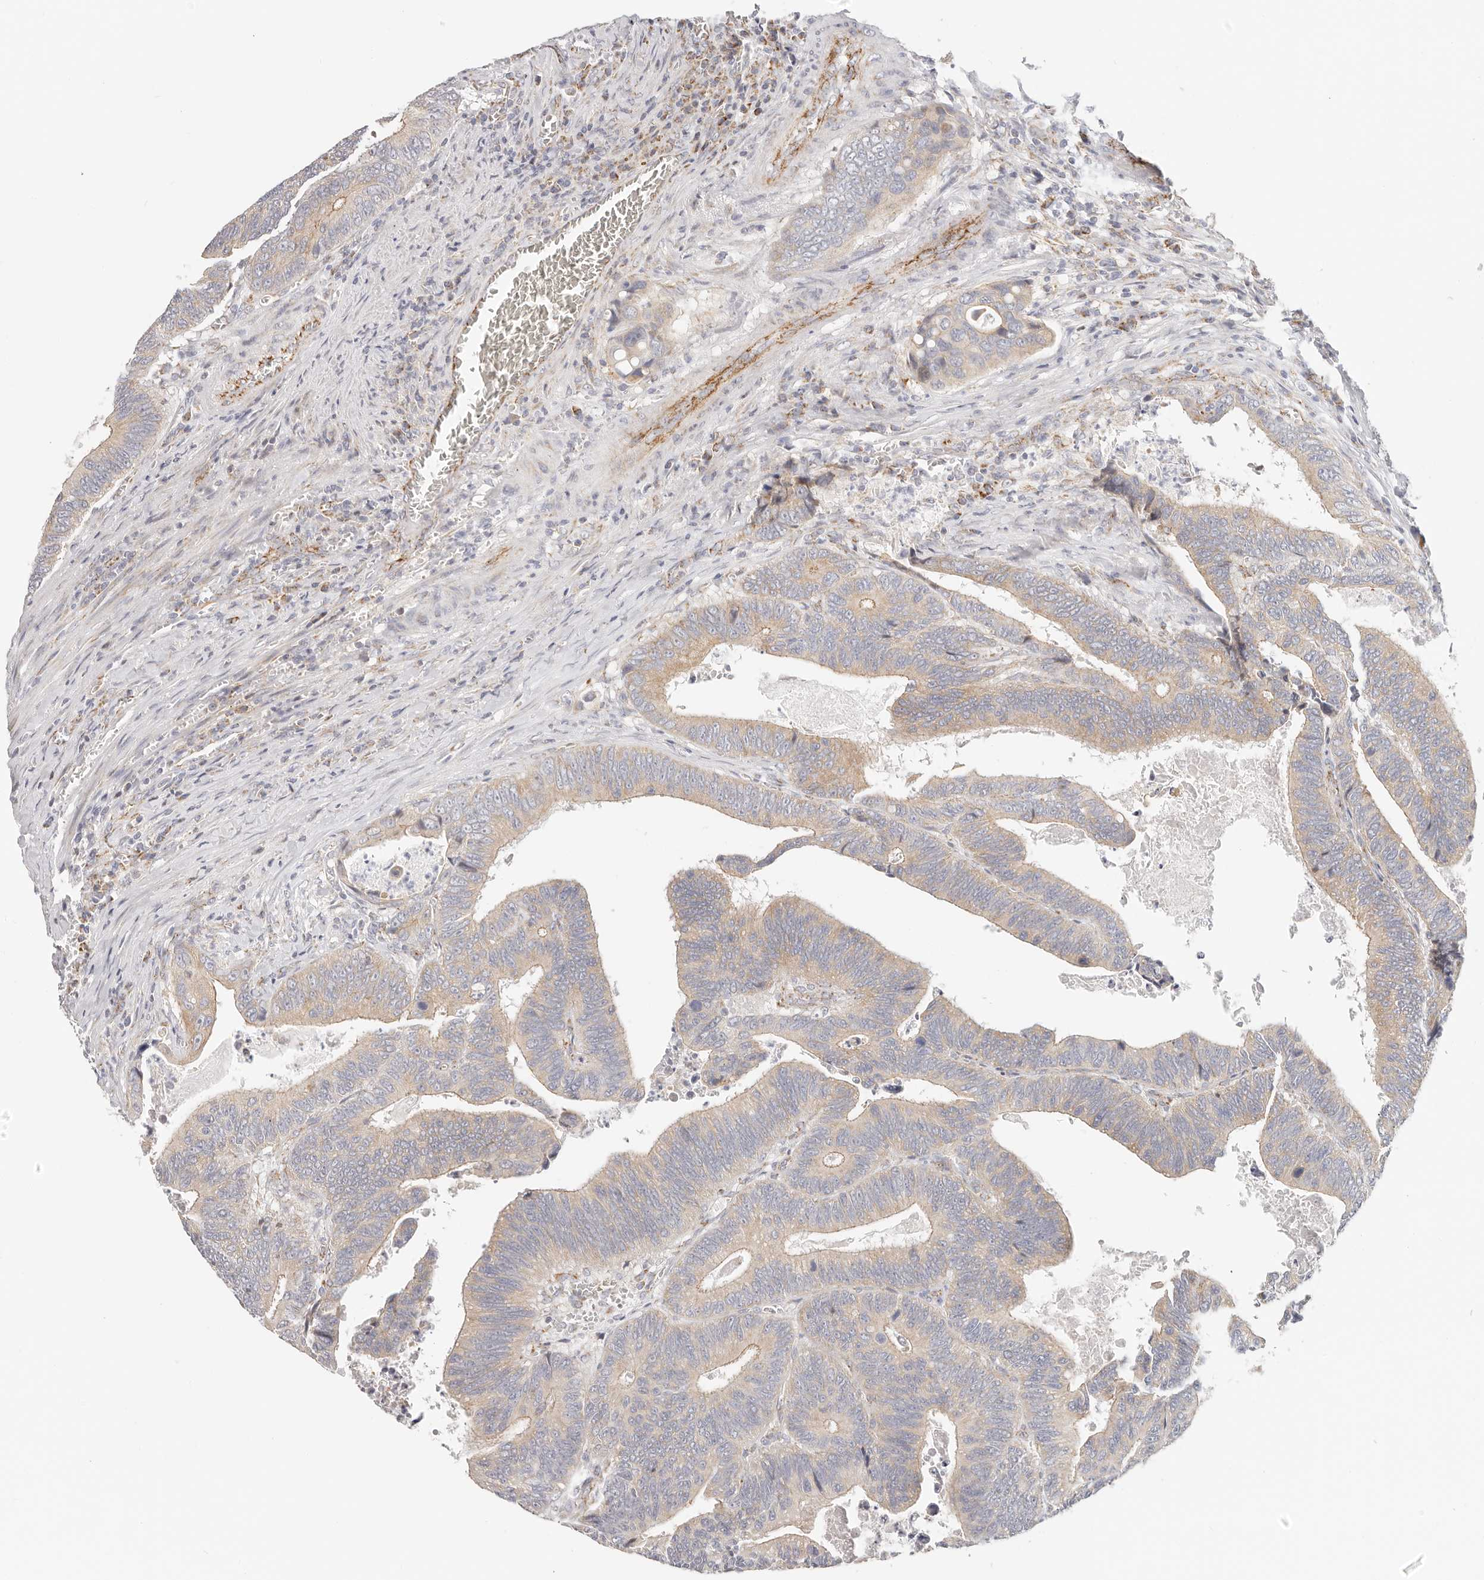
{"staining": {"intensity": "moderate", "quantity": ">75%", "location": "cytoplasmic/membranous"}, "tissue": "colorectal cancer", "cell_type": "Tumor cells", "image_type": "cancer", "snomed": [{"axis": "morphology", "description": "Inflammation, NOS"}, {"axis": "morphology", "description": "Adenocarcinoma, NOS"}, {"axis": "topography", "description": "Colon"}], "caption": "IHC histopathology image of neoplastic tissue: human colorectal cancer (adenocarcinoma) stained using immunohistochemistry shows medium levels of moderate protein expression localized specifically in the cytoplasmic/membranous of tumor cells, appearing as a cytoplasmic/membranous brown color.", "gene": "AFDN", "patient": {"sex": "male", "age": 72}}